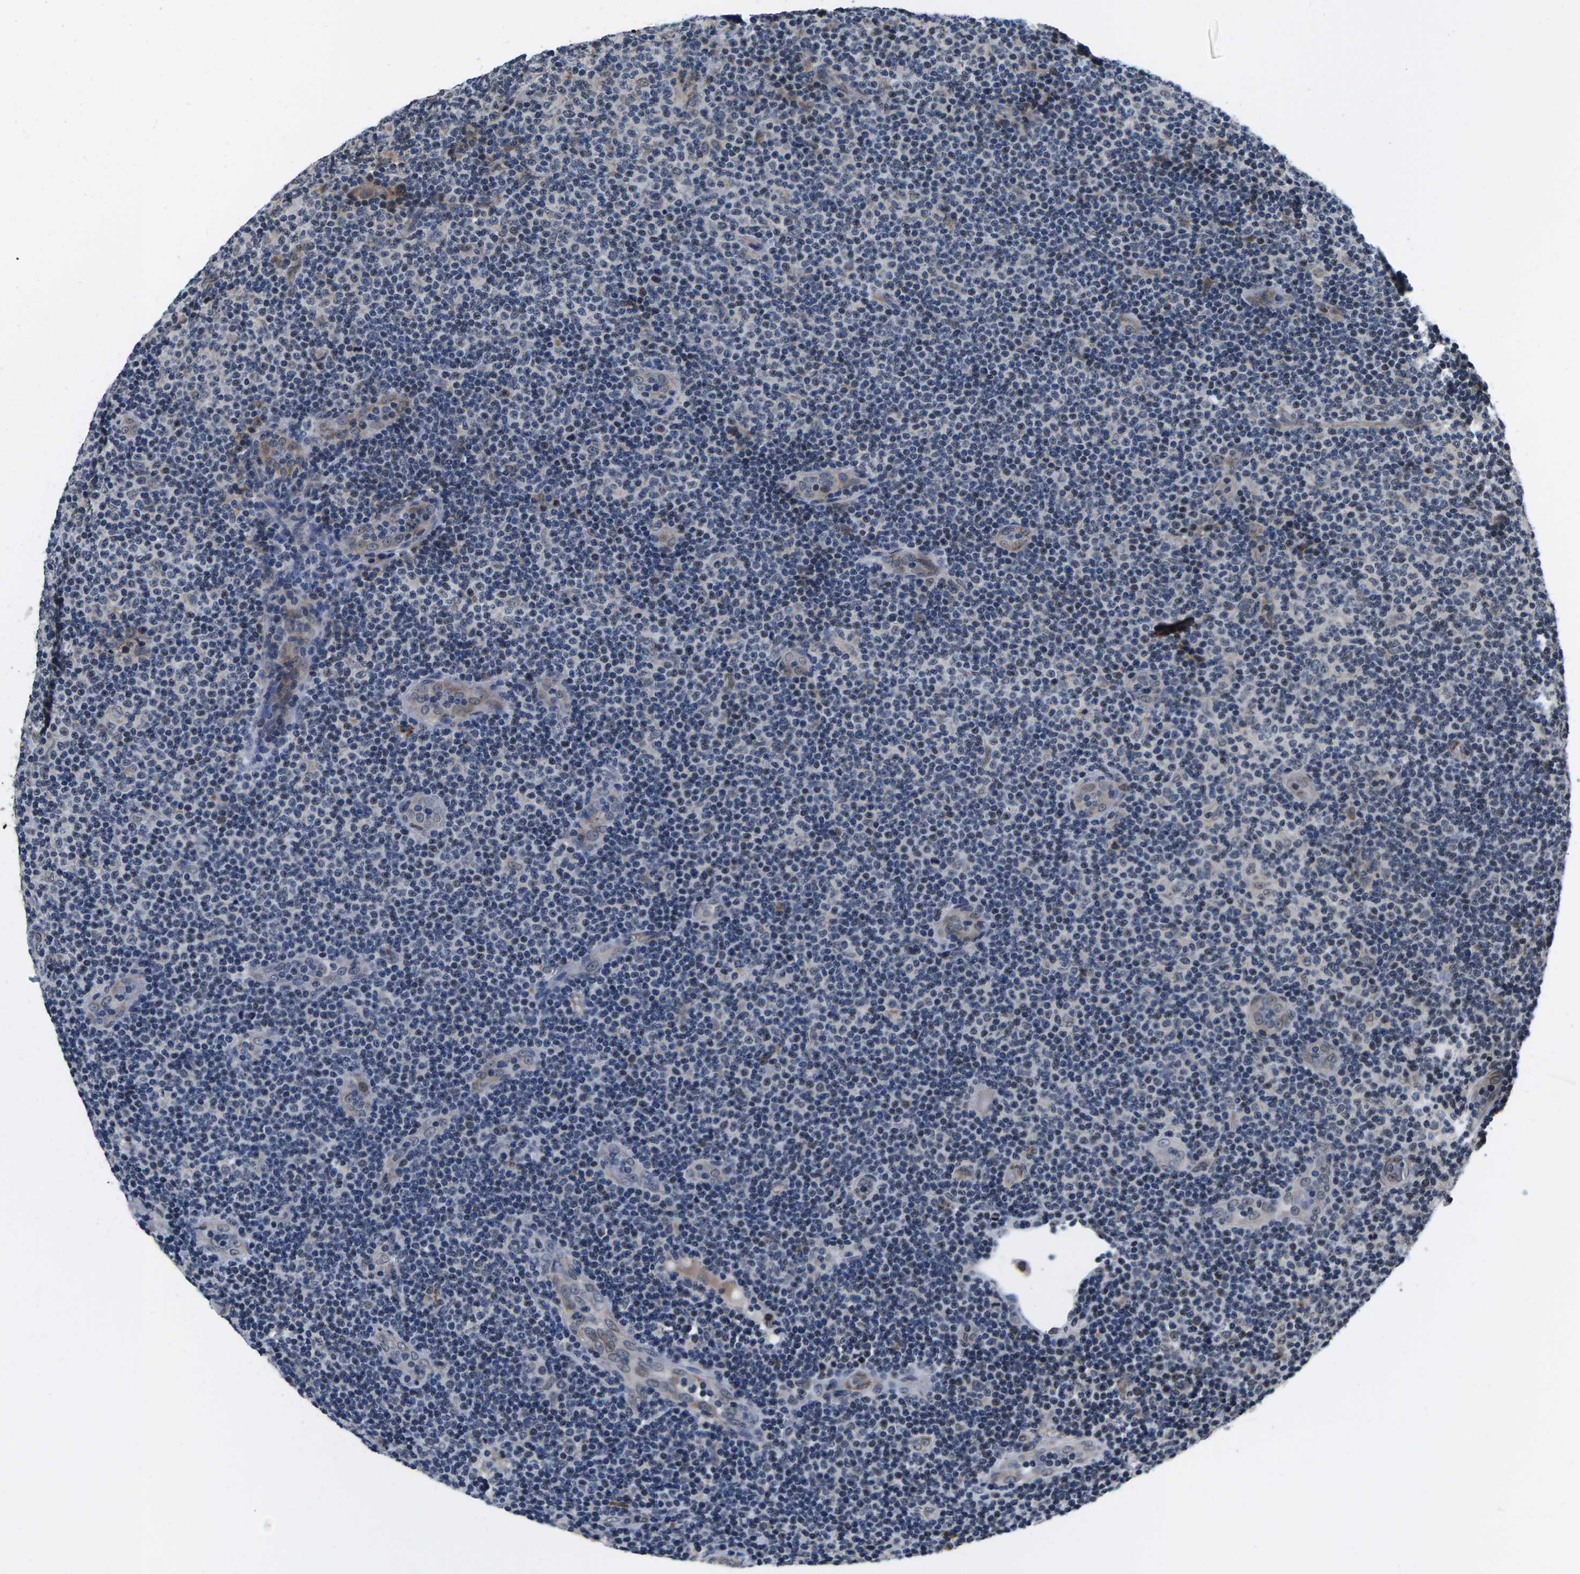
{"staining": {"intensity": "negative", "quantity": "none", "location": "none"}, "tissue": "lymphoma", "cell_type": "Tumor cells", "image_type": "cancer", "snomed": [{"axis": "morphology", "description": "Malignant lymphoma, non-Hodgkin's type, Low grade"}, {"axis": "topography", "description": "Lymph node"}], "caption": "Tumor cells are negative for brown protein staining in low-grade malignant lymphoma, non-Hodgkin's type. (Immunohistochemistry (ihc), brightfield microscopy, high magnification).", "gene": "CCNE1", "patient": {"sex": "male", "age": 83}}